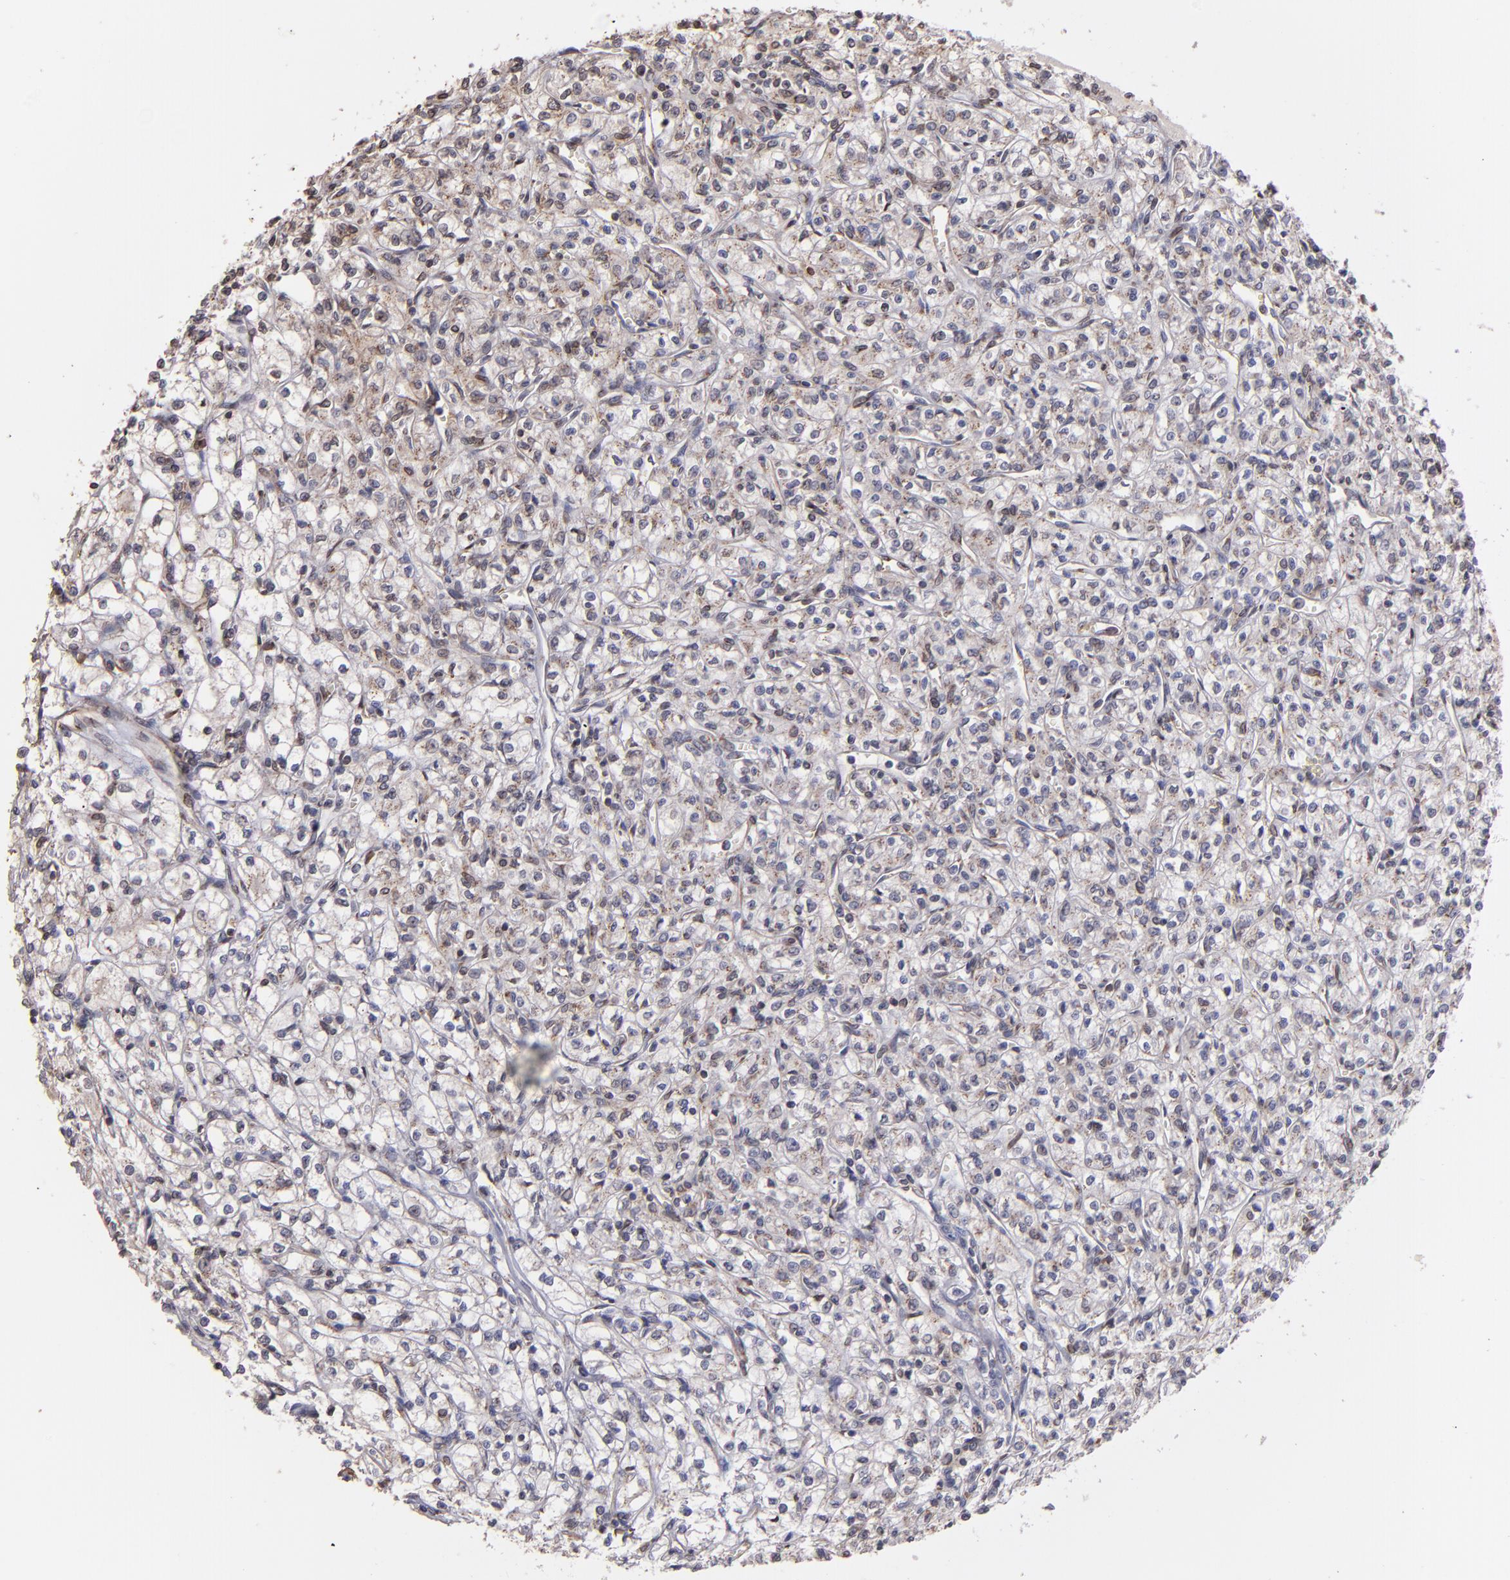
{"staining": {"intensity": "weak", "quantity": "<25%", "location": "cytoplasmic/membranous"}, "tissue": "renal cancer", "cell_type": "Tumor cells", "image_type": "cancer", "snomed": [{"axis": "morphology", "description": "Adenocarcinoma, NOS"}, {"axis": "topography", "description": "Kidney"}], "caption": "Tumor cells show no significant protein expression in adenocarcinoma (renal).", "gene": "TRIP11", "patient": {"sex": "male", "age": 61}}